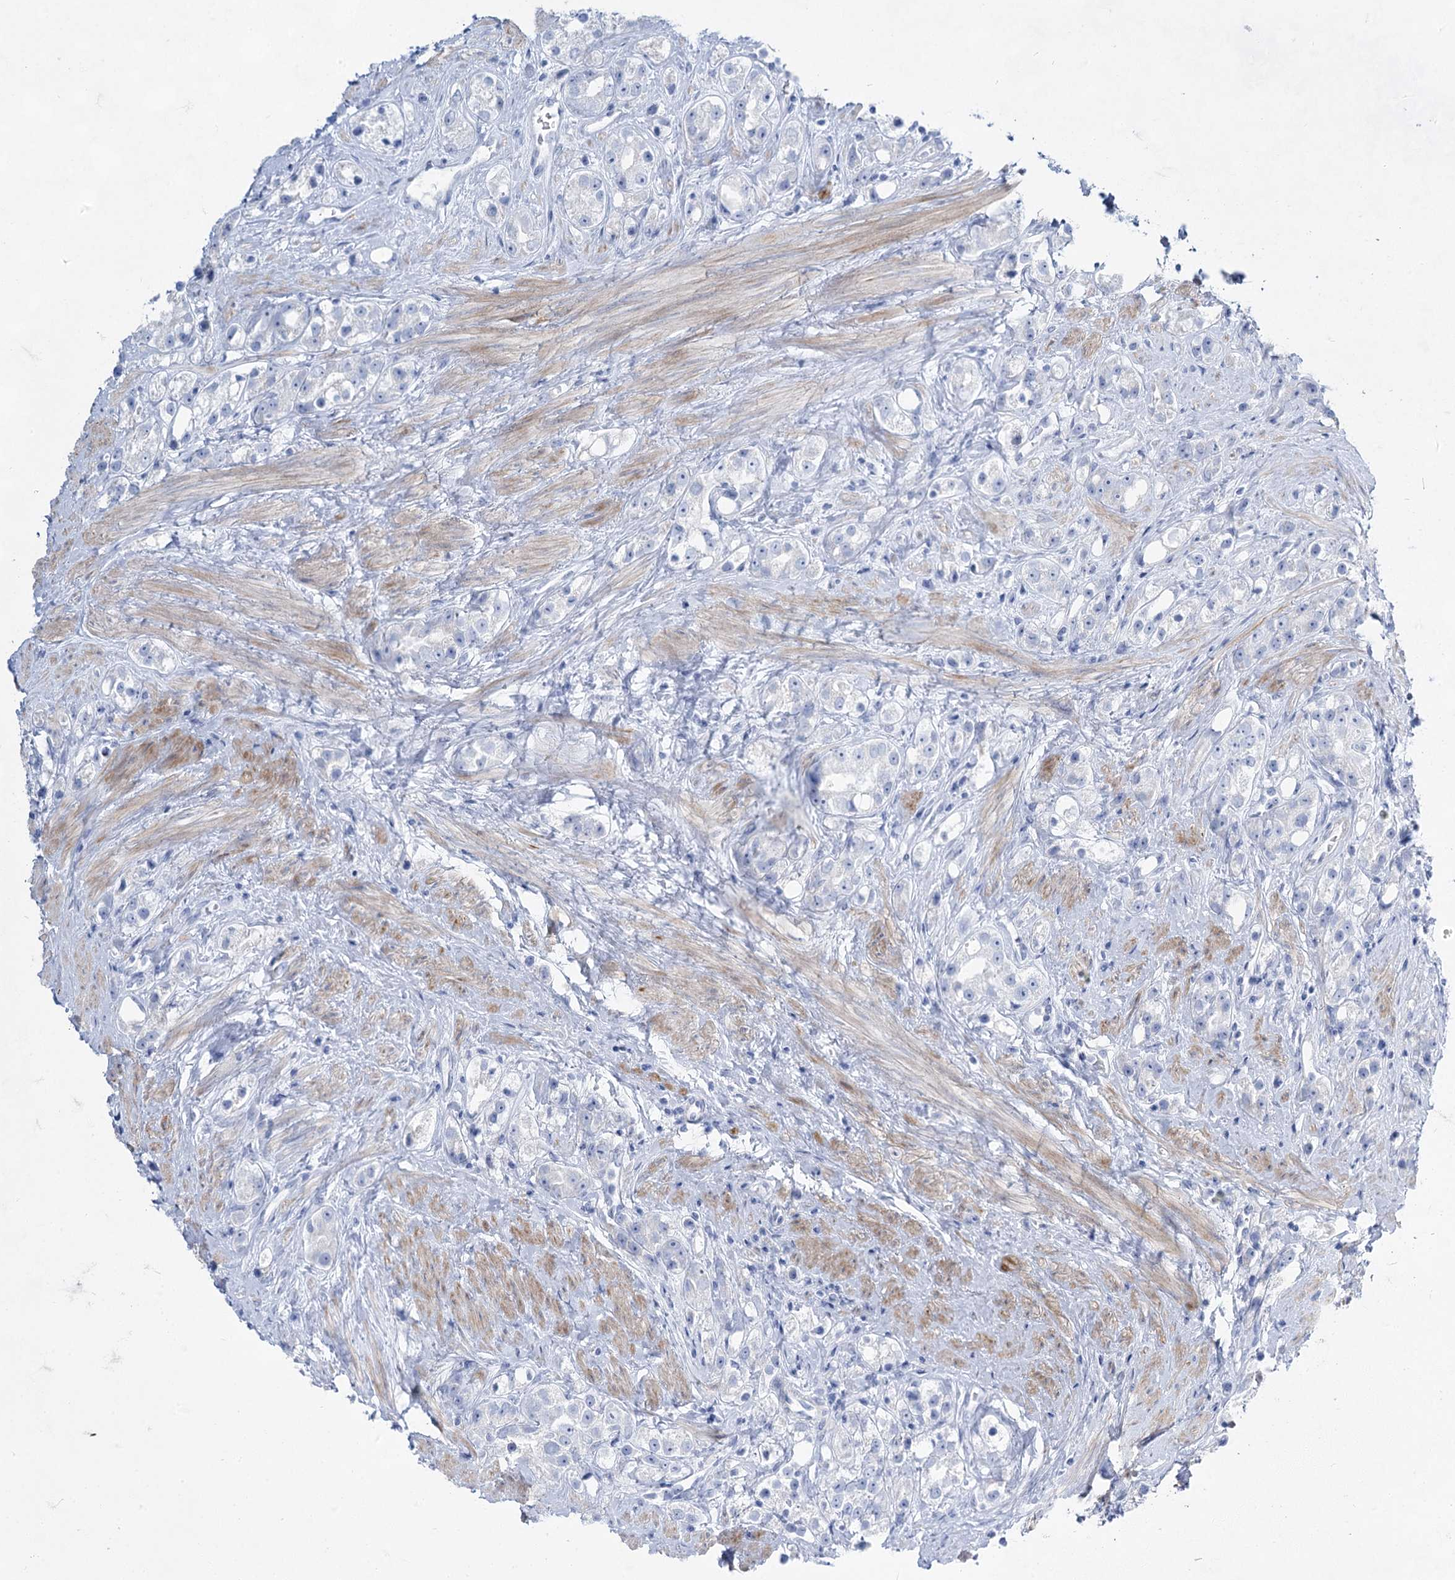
{"staining": {"intensity": "negative", "quantity": "none", "location": "none"}, "tissue": "prostate cancer", "cell_type": "Tumor cells", "image_type": "cancer", "snomed": [{"axis": "morphology", "description": "Adenocarcinoma, NOS"}, {"axis": "topography", "description": "Prostate"}], "caption": "Tumor cells show no significant protein staining in prostate adenocarcinoma.", "gene": "ACRV1", "patient": {"sex": "male", "age": 79}}